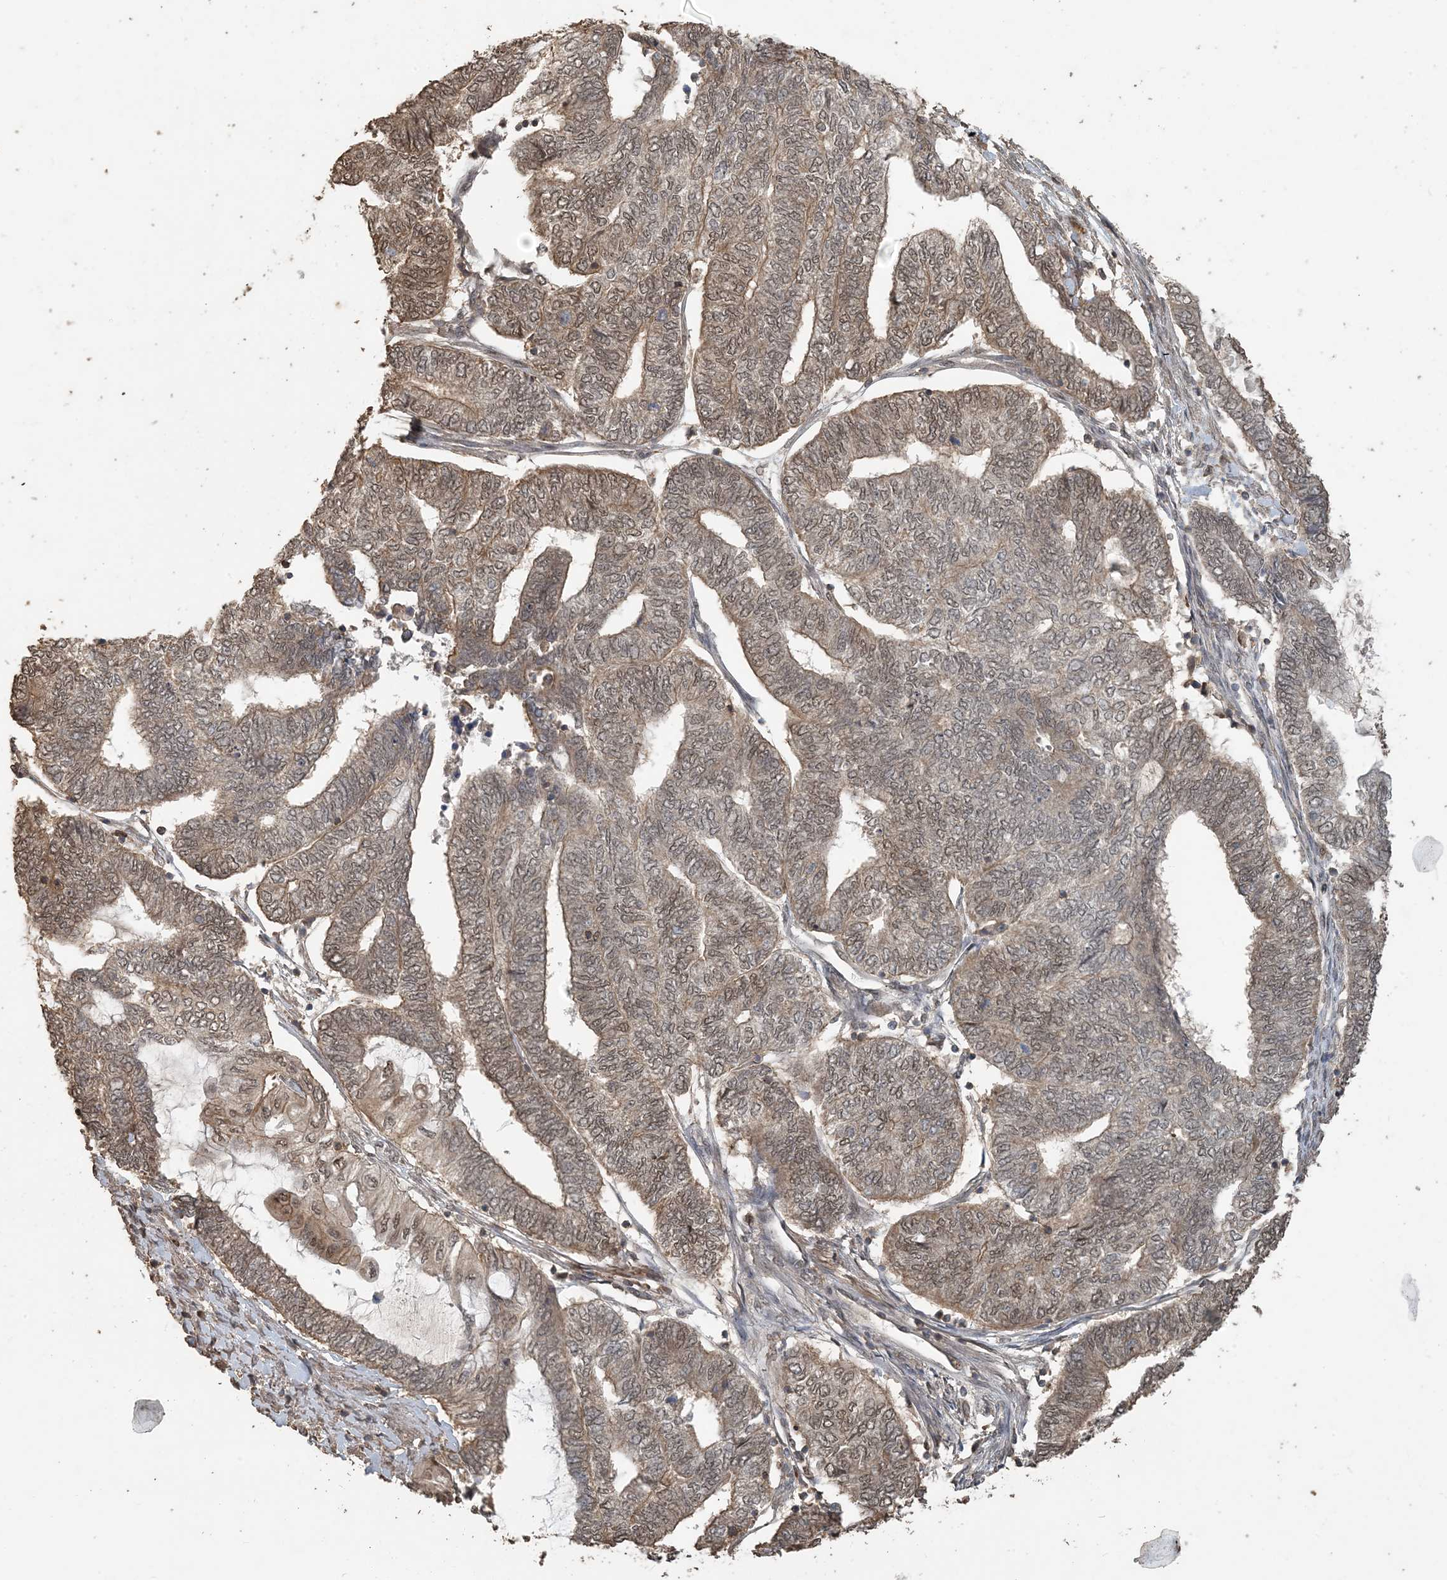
{"staining": {"intensity": "weak", "quantity": ">75%", "location": "cytoplasmic/membranous,nuclear"}, "tissue": "endometrial cancer", "cell_type": "Tumor cells", "image_type": "cancer", "snomed": [{"axis": "morphology", "description": "Adenocarcinoma, NOS"}, {"axis": "topography", "description": "Uterus"}, {"axis": "topography", "description": "Endometrium"}], "caption": "Protein expression analysis of human adenocarcinoma (endometrial) reveals weak cytoplasmic/membranous and nuclear positivity in approximately >75% of tumor cells. The staining is performed using DAB brown chromogen to label protein expression. The nuclei are counter-stained blue using hematoxylin.", "gene": "ZC3H12A", "patient": {"sex": "female", "age": 70}}